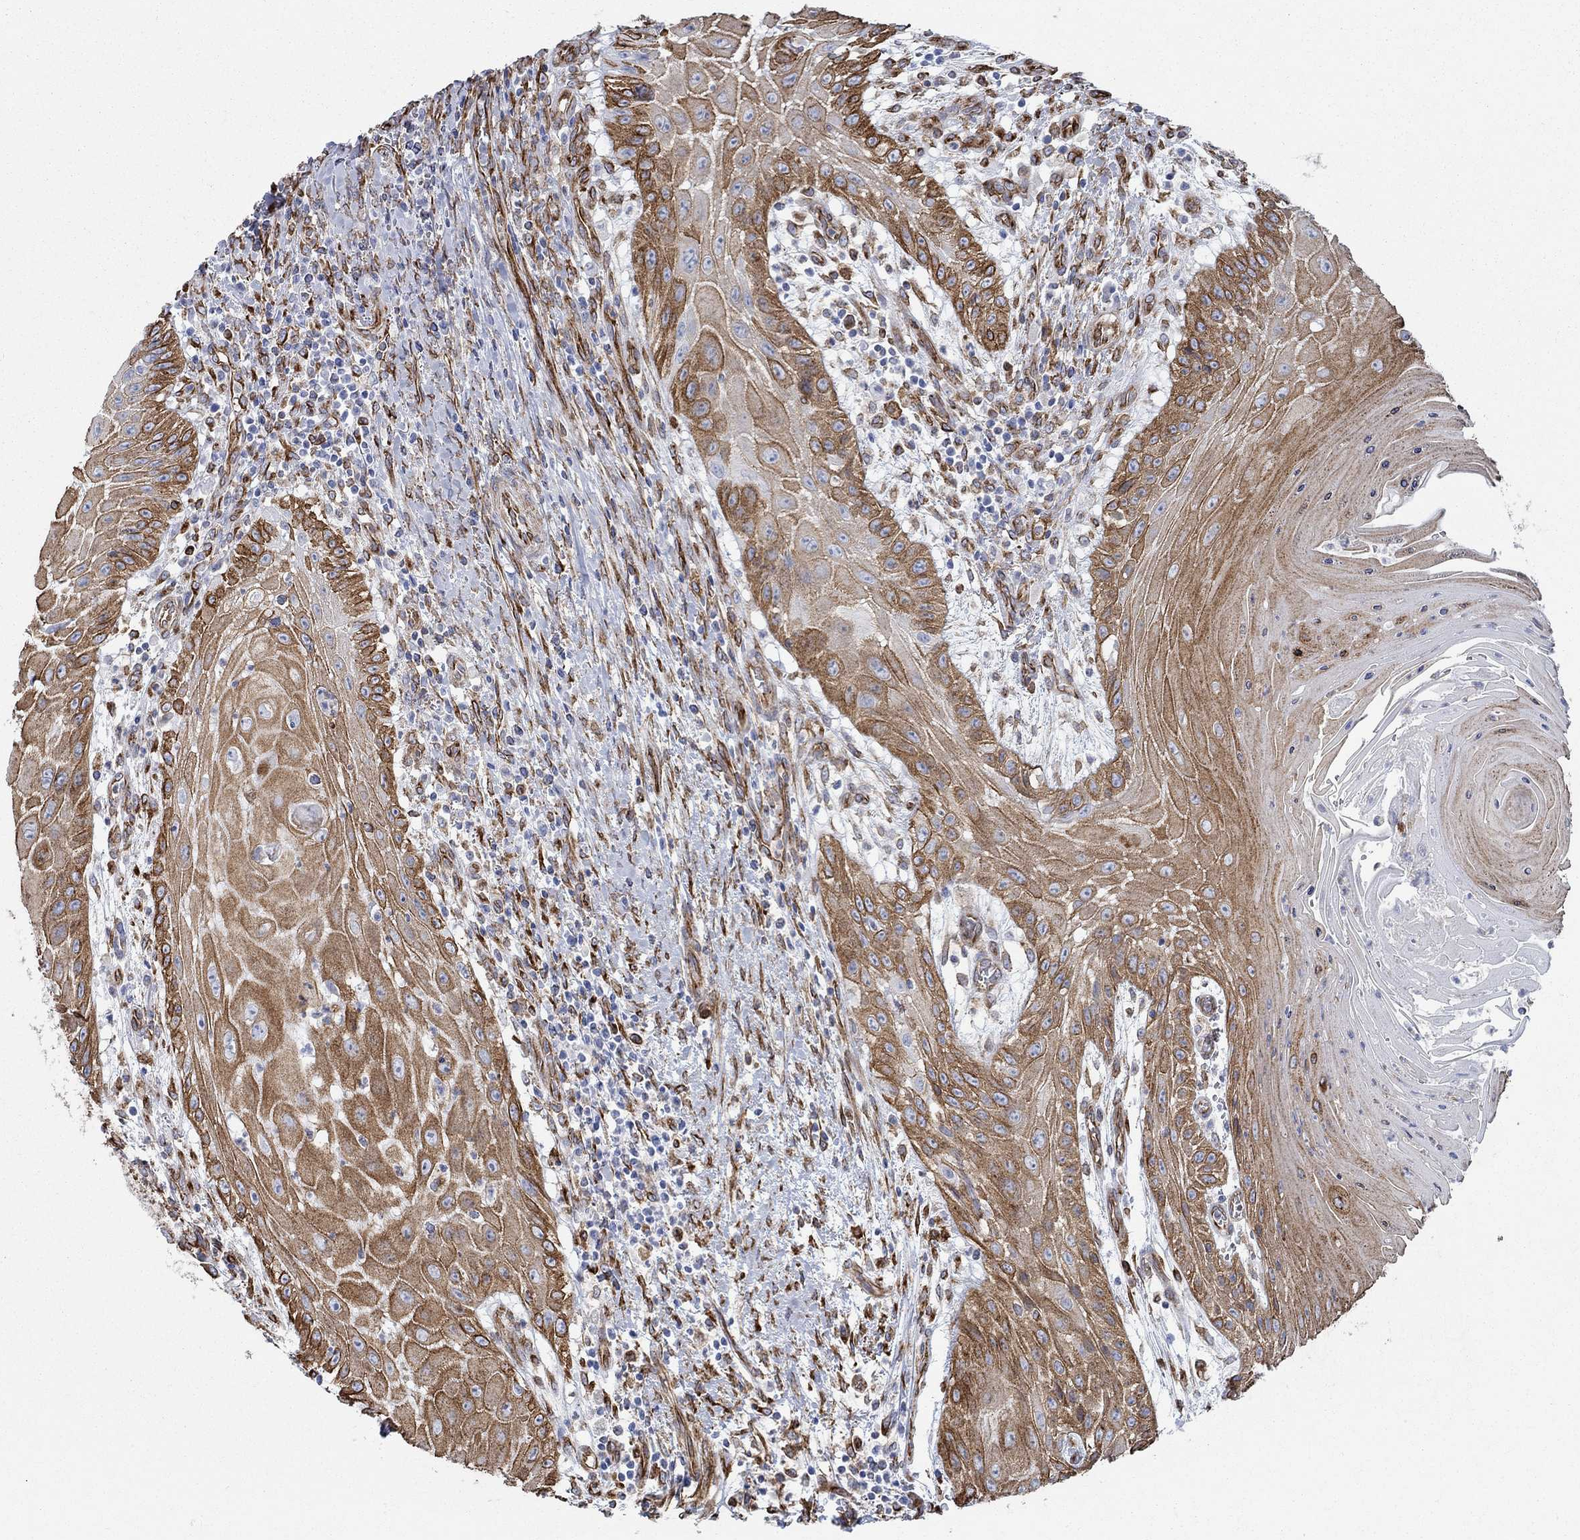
{"staining": {"intensity": "strong", "quantity": "25%-75%", "location": "cytoplasmic/membranous"}, "tissue": "head and neck cancer", "cell_type": "Tumor cells", "image_type": "cancer", "snomed": [{"axis": "morphology", "description": "Squamous cell carcinoma, NOS"}, {"axis": "topography", "description": "Oral tissue"}, {"axis": "topography", "description": "Head-Neck"}], "caption": "Human head and neck cancer (squamous cell carcinoma) stained with a protein marker demonstrates strong staining in tumor cells.", "gene": "STC2", "patient": {"sex": "male", "age": 58}}